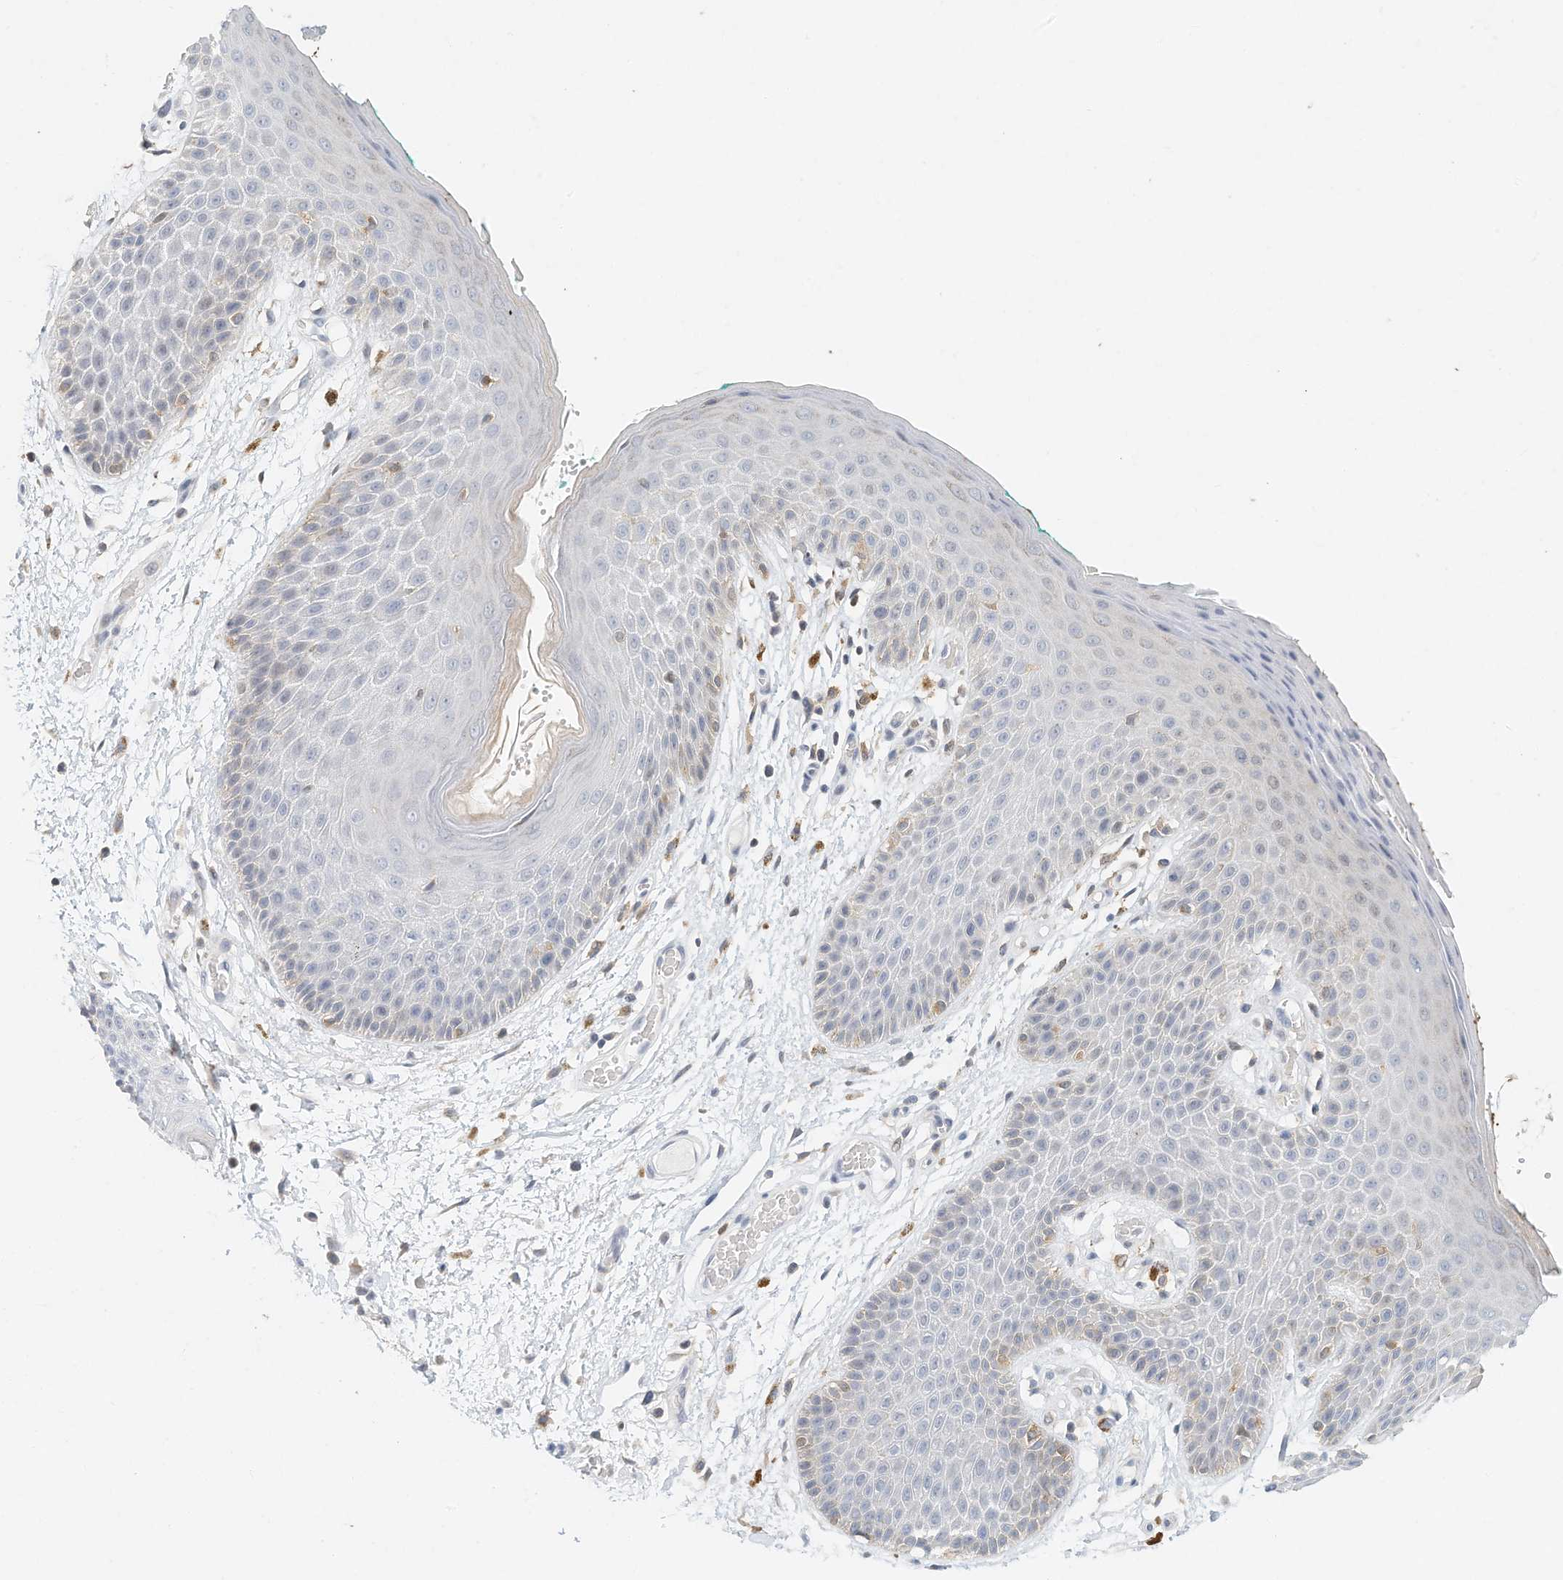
{"staining": {"intensity": "negative", "quantity": "none", "location": "none"}, "tissue": "skin", "cell_type": "Epidermal cells", "image_type": "normal", "snomed": [{"axis": "morphology", "description": "Normal tissue, NOS"}, {"axis": "topography", "description": "Anal"}], "caption": "Immunohistochemistry photomicrograph of unremarkable skin stained for a protein (brown), which reveals no staining in epidermal cells. (Stains: DAB IHC with hematoxylin counter stain, Microscopy: brightfield microscopy at high magnification).", "gene": "MICAL1", "patient": {"sex": "male", "age": 74}}